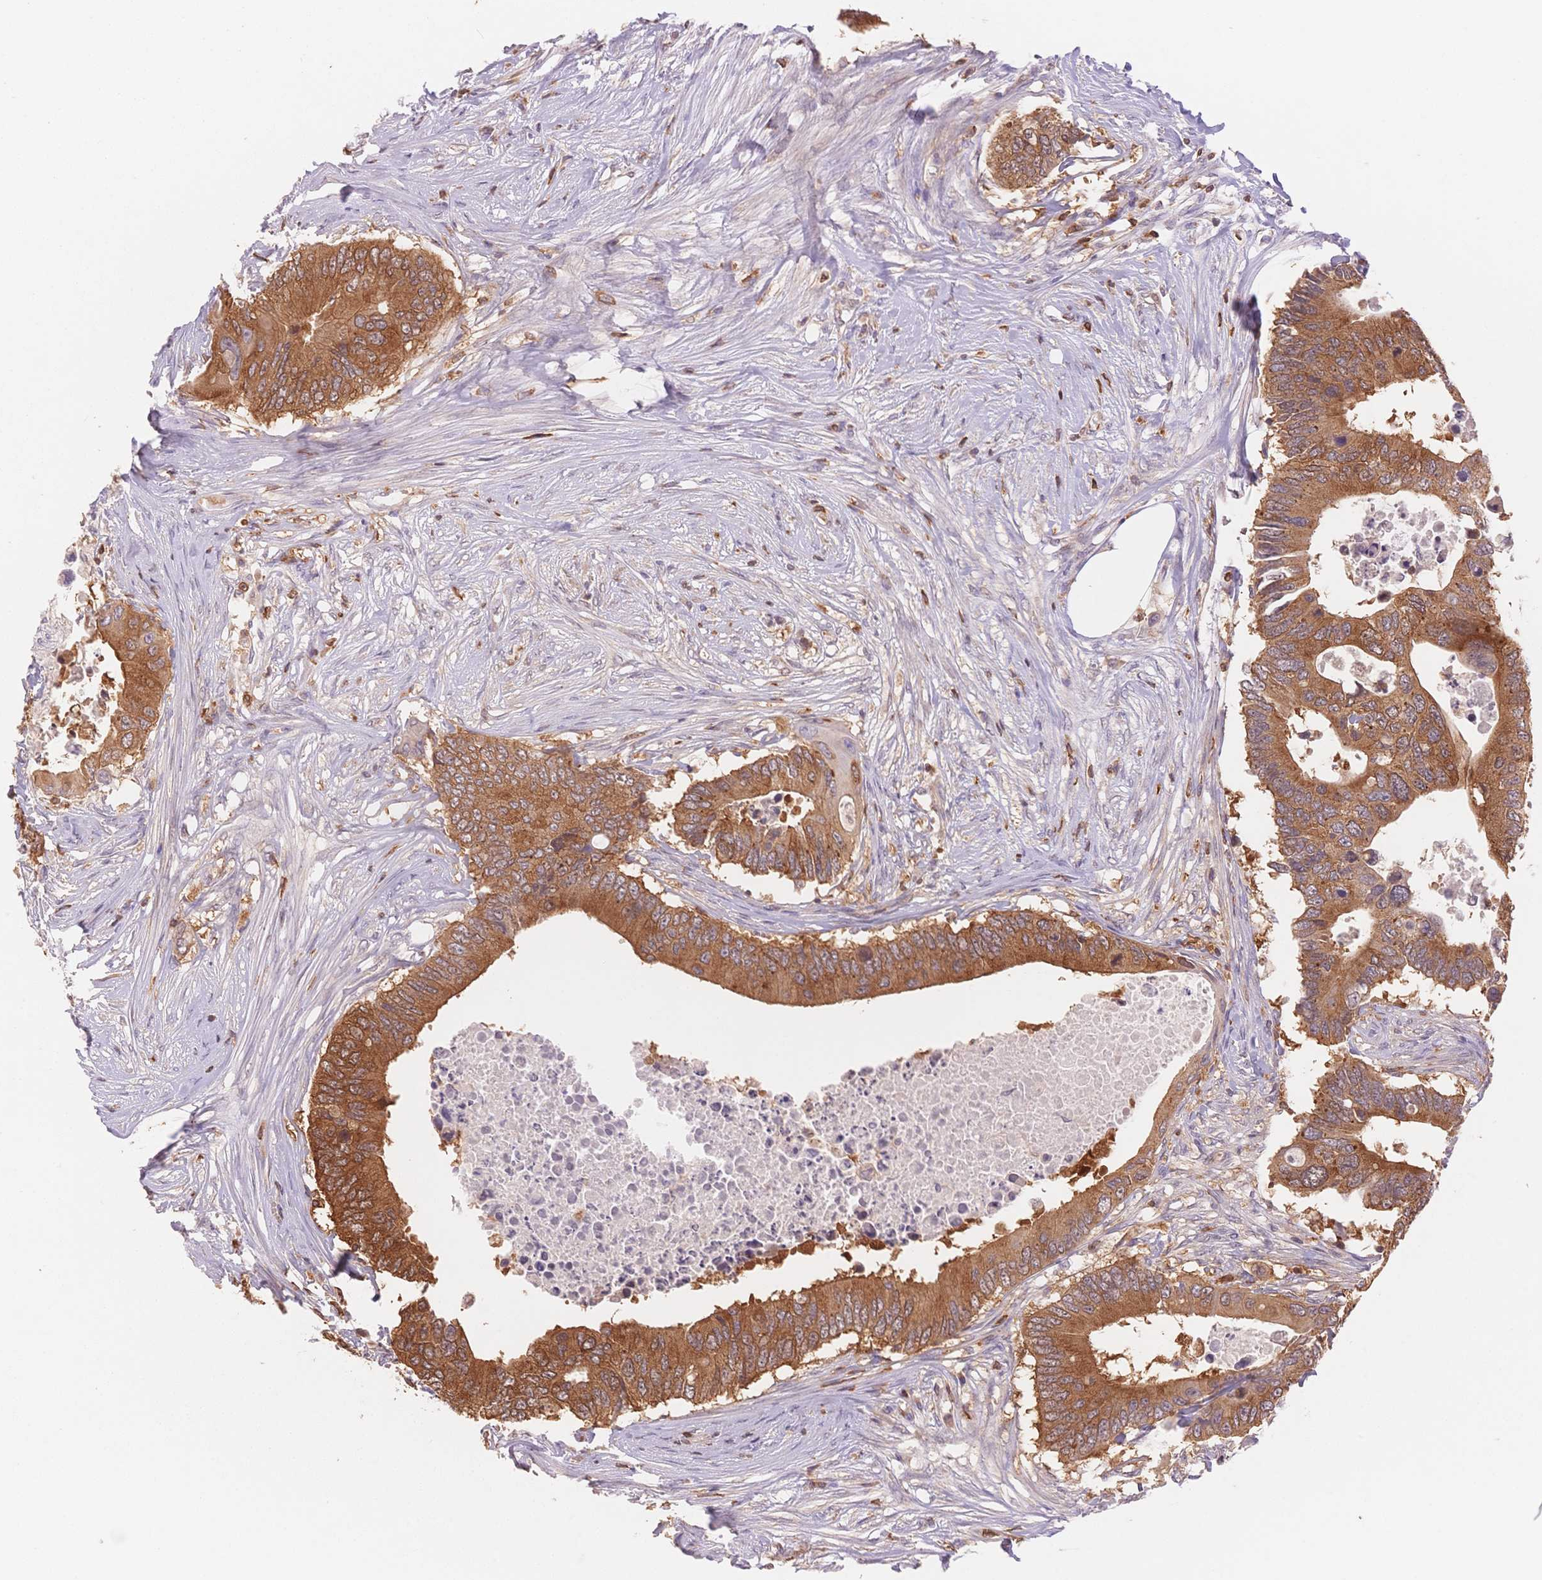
{"staining": {"intensity": "strong", "quantity": ">75%", "location": "cytoplasmic/membranous"}, "tissue": "colorectal cancer", "cell_type": "Tumor cells", "image_type": "cancer", "snomed": [{"axis": "morphology", "description": "Adenocarcinoma, NOS"}, {"axis": "topography", "description": "Colon"}], "caption": "The photomicrograph shows staining of adenocarcinoma (colorectal), revealing strong cytoplasmic/membranous protein positivity (brown color) within tumor cells.", "gene": "STK39", "patient": {"sex": "male", "age": 71}}